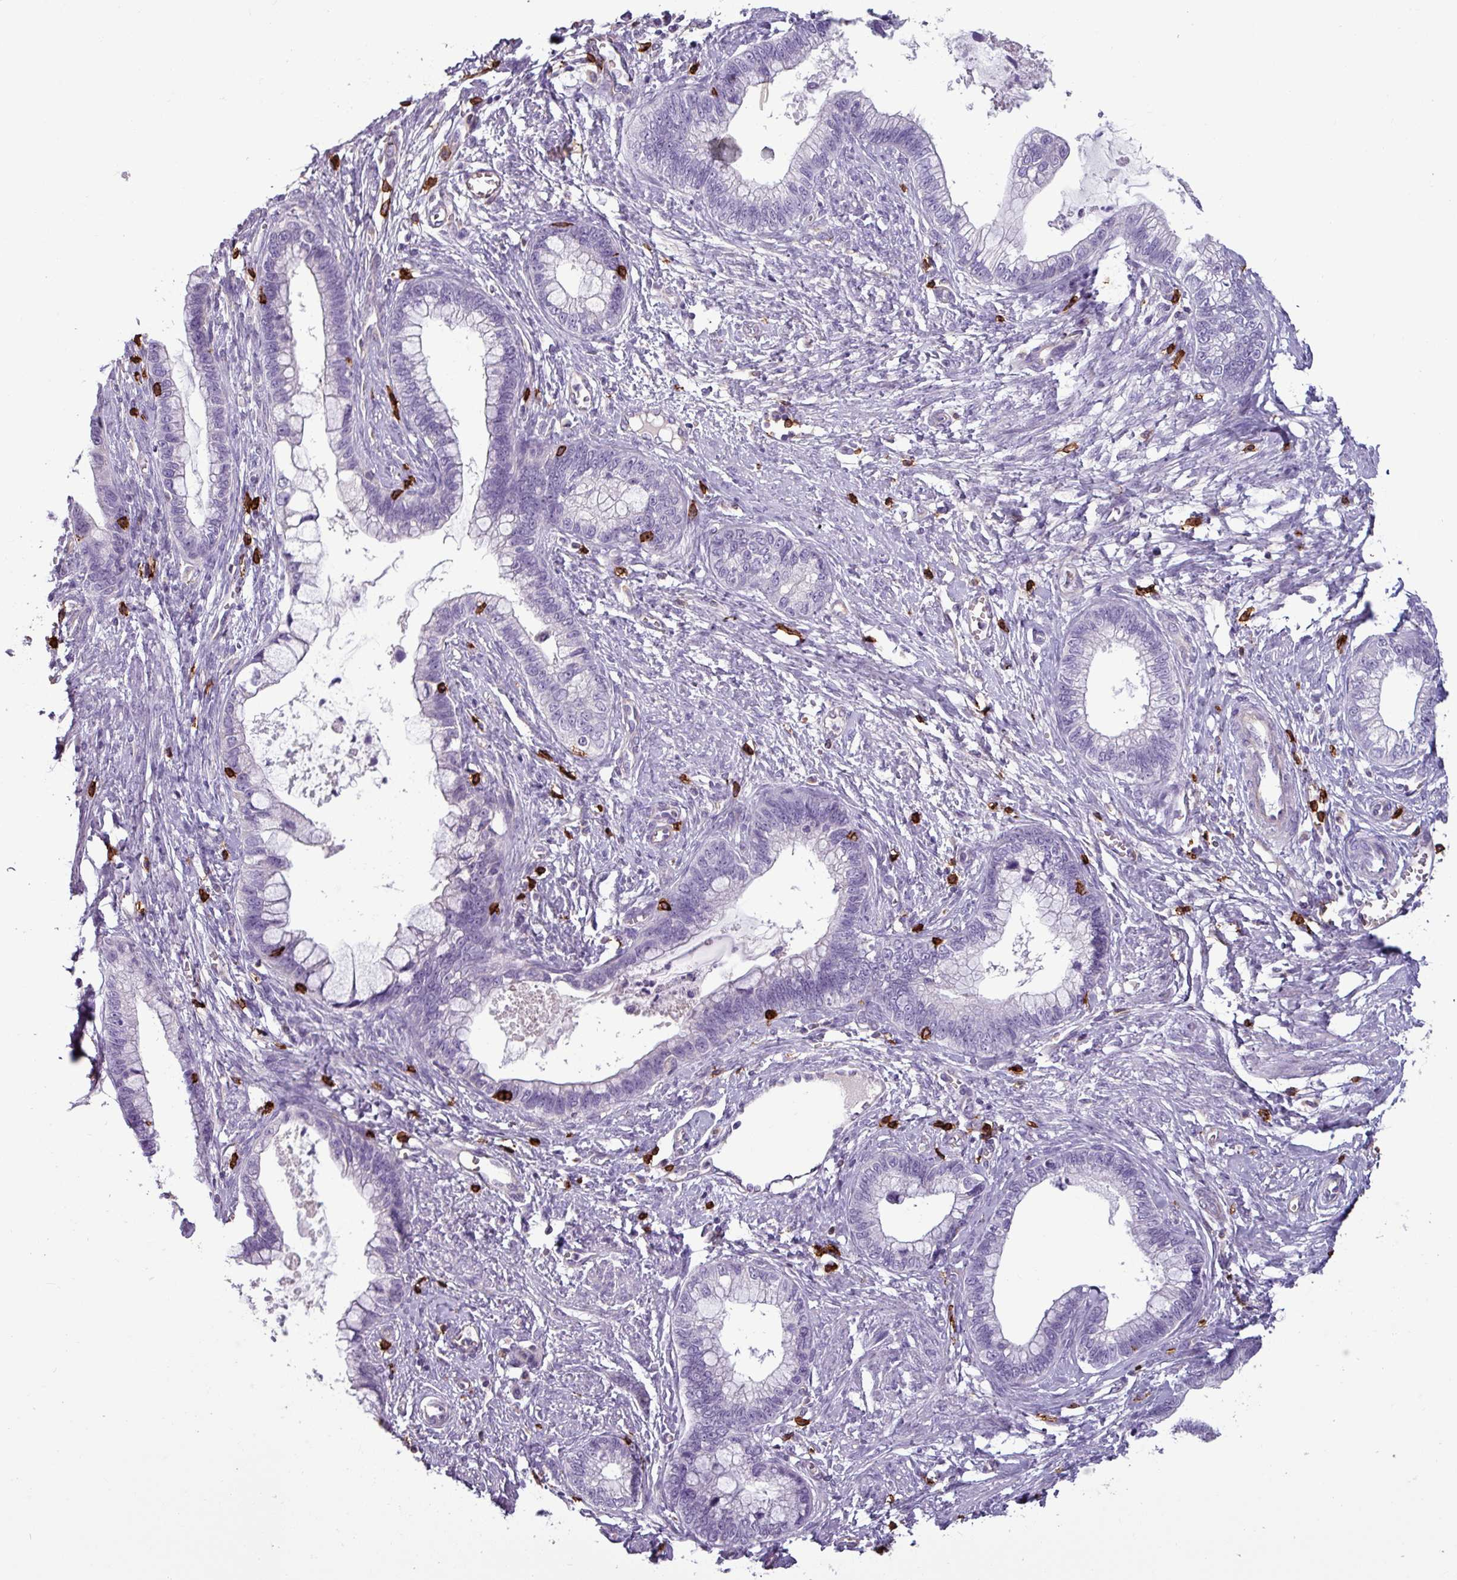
{"staining": {"intensity": "negative", "quantity": "none", "location": "none"}, "tissue": "cervical cancer", "cell_type": "Tumor cells", "image_type": "cancer", "snomed": [{"axis": "morphology", "description": "Adenocarcinoma, NOS"}, {"axis": "topography", "description": "Cervix"}], "caption": "A high-resolution photomicrograph shows immunohistochemistry staining of adenocarcinoma (cervical), which demonstrates no significant positivity in tumor cells.", "gene": "CD8A", "patient": {"sex": "female", "age": 44}}